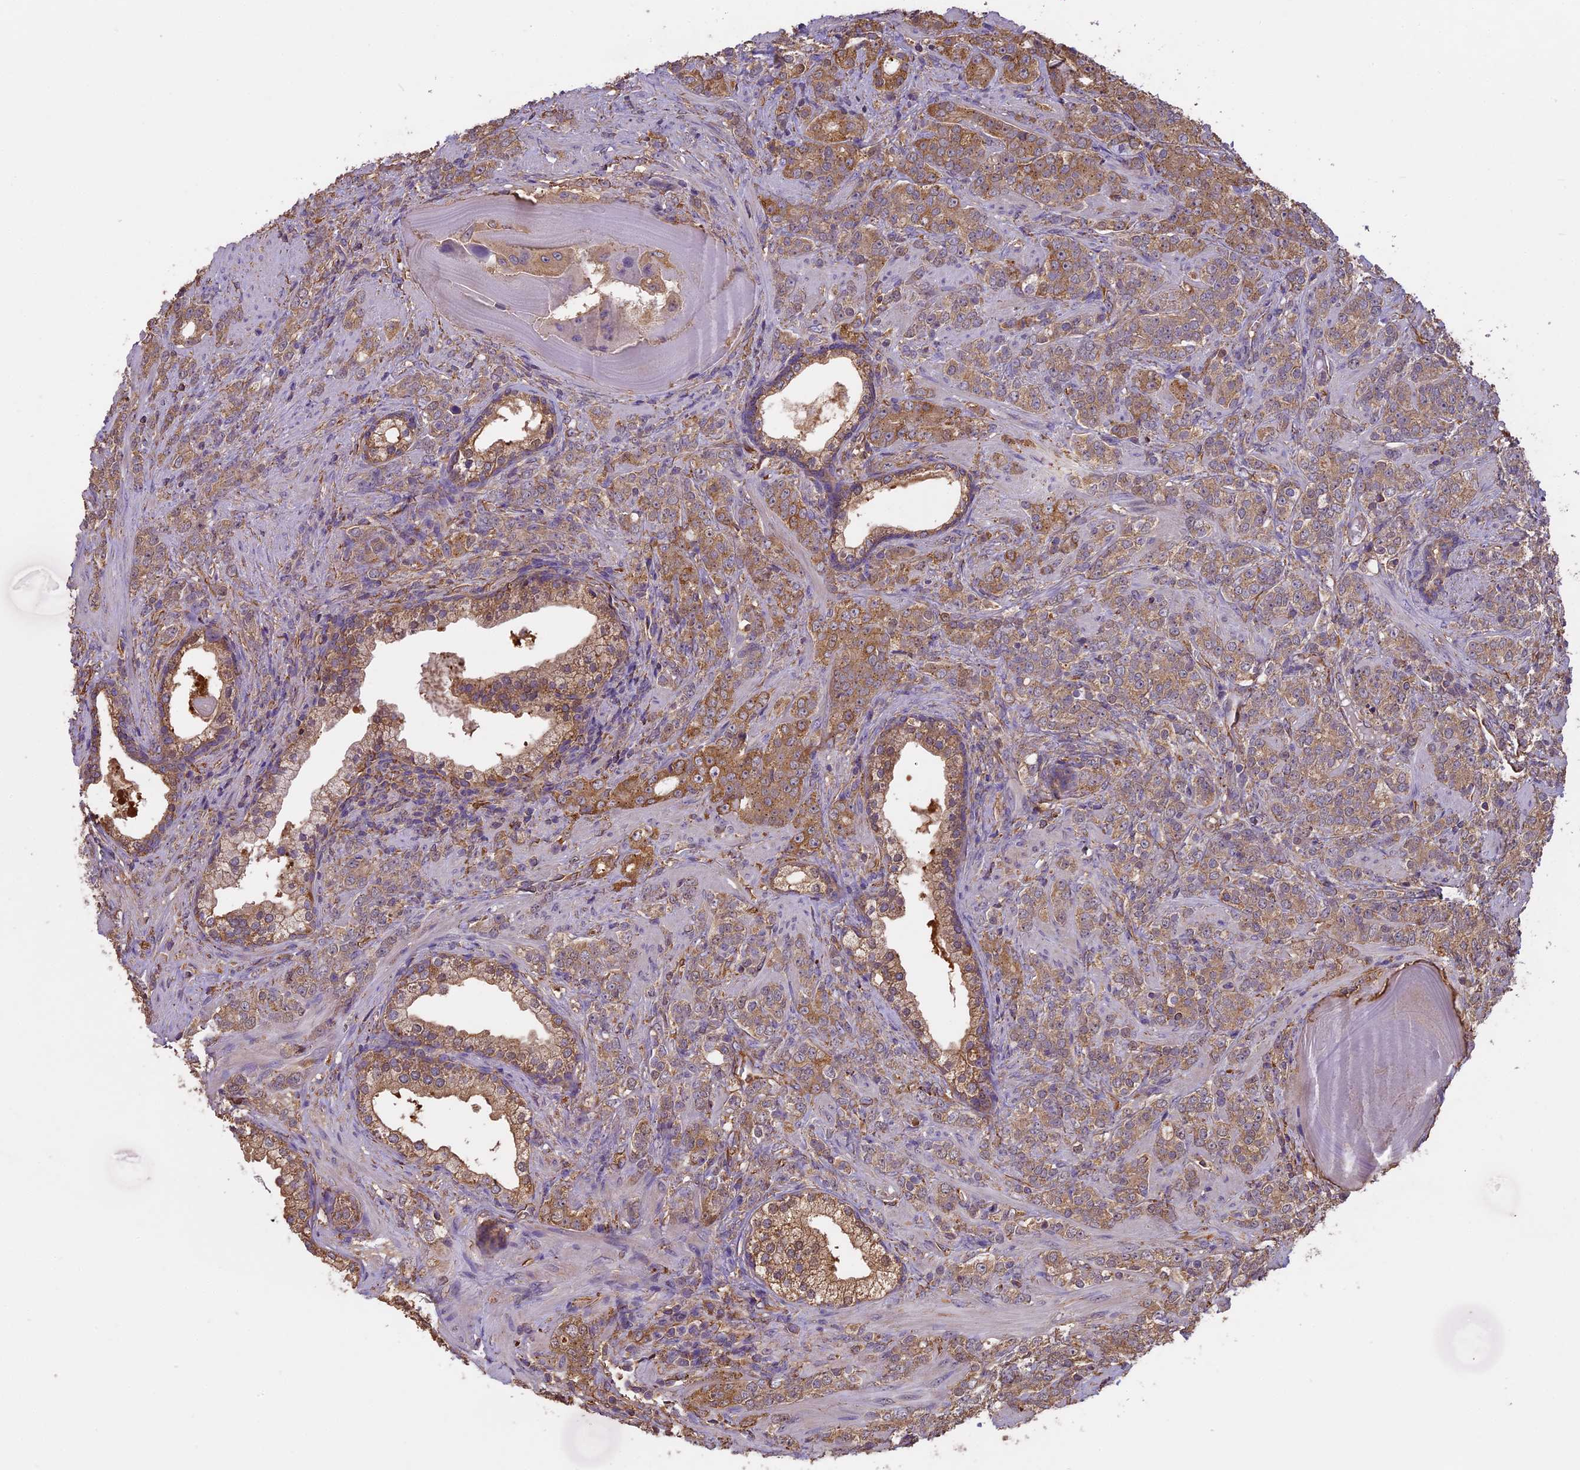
{"staining": {"intensity": "moderate", "quantity": ">75%", "location": "cytoplasmic/membranous"}, "tissue": "prostate cancer", "cell_type": "Tumor cells", "image_type": "cancer", "snomed": [{"axis": "morphology", "description": "Adenocarcinoma, High grade"}, {"axis": "topography", "description": "Prostate"}], "caption": "Protein staining by IHC shows moderate cytoplasmic/membranous expression in approximately >75% of tumor cells in prostate cancer.", "gene": "ARHGAP19", "patient": {"sex": "male", "age": 64}}